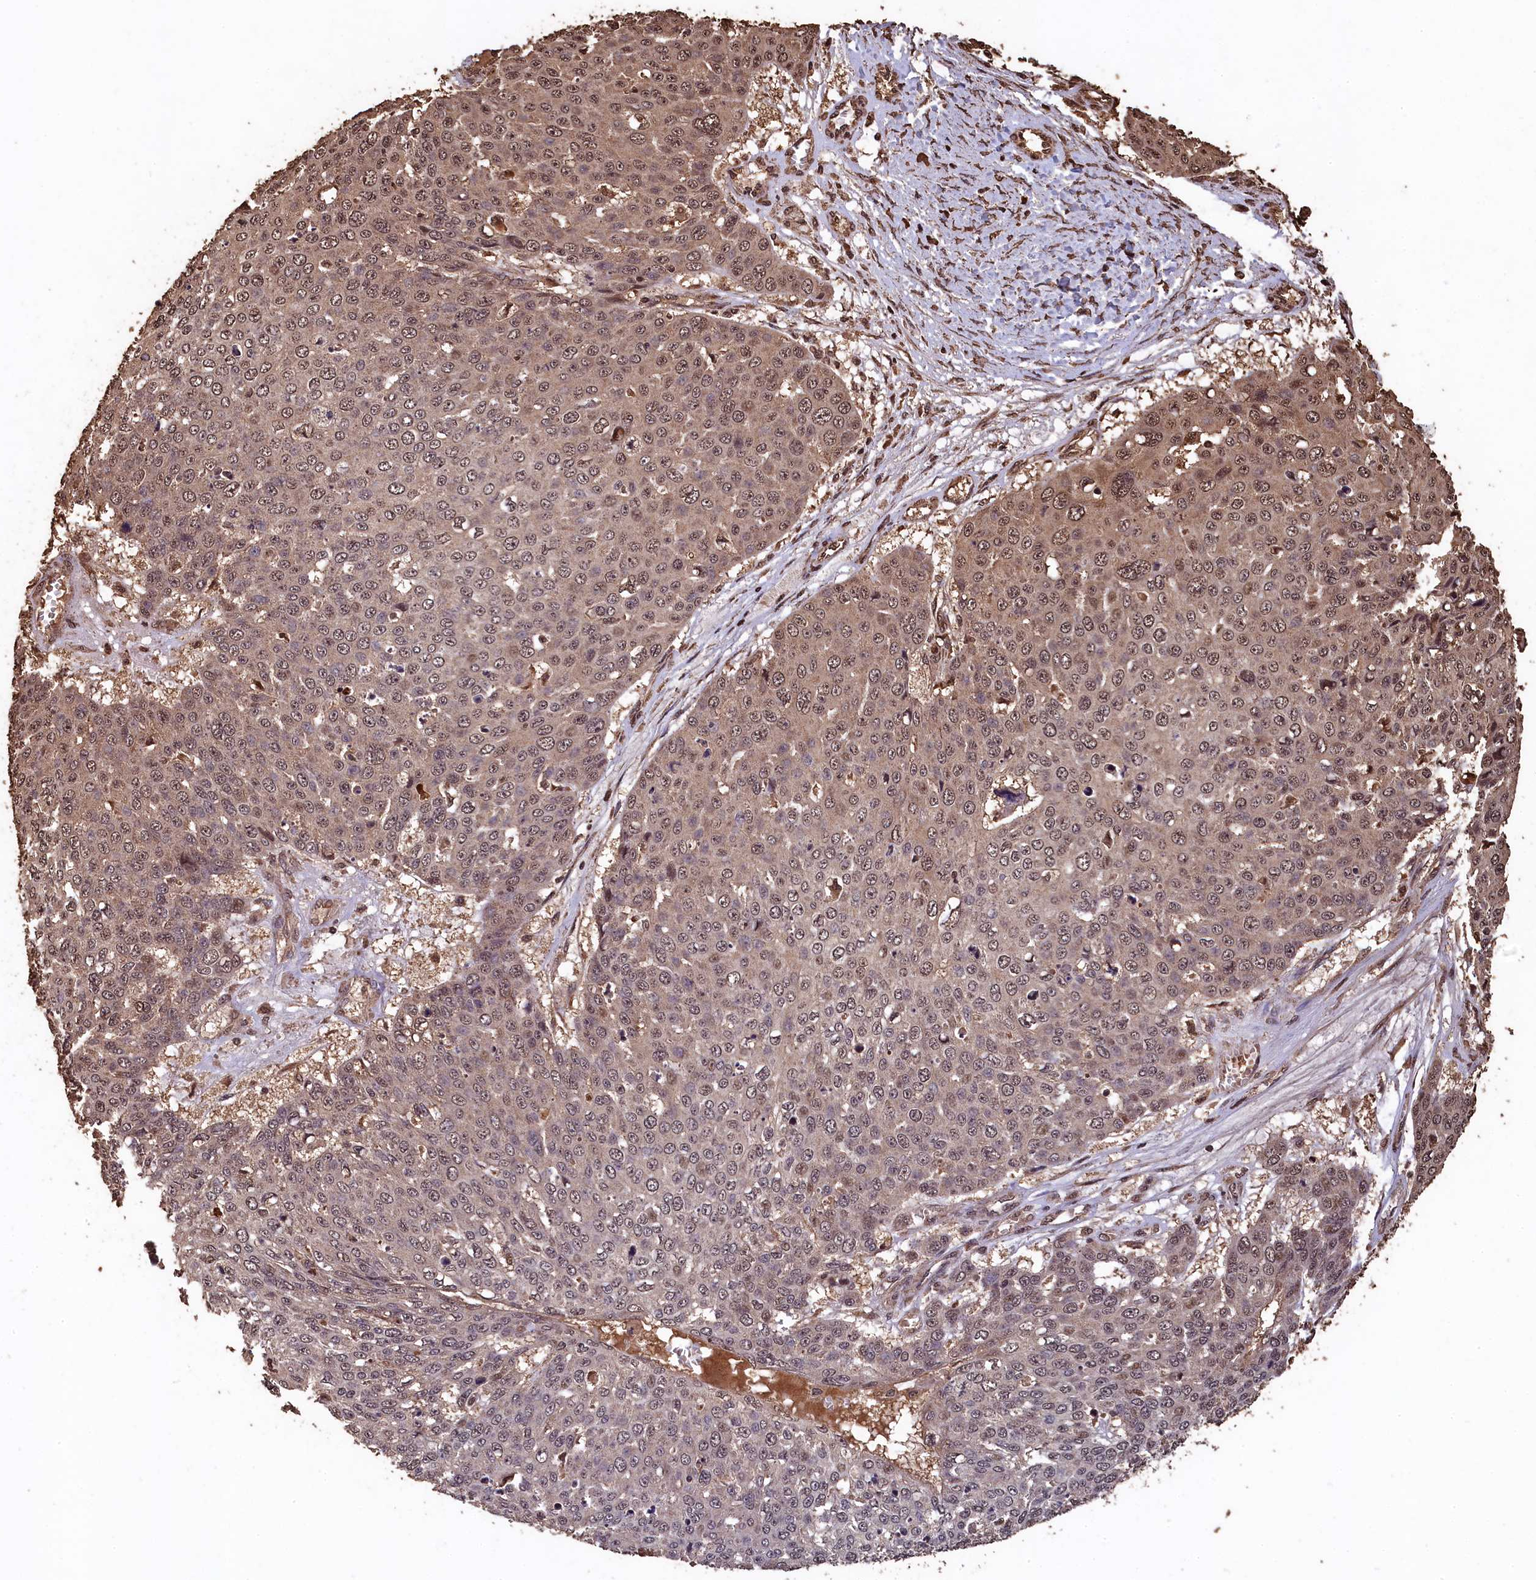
{"staining": {"intensity": "weak", "quantity": "25%-75%", "location": "cytoplasmic/membranous,nuclear"}, "tissue": "skin cancer", "cell_type": "Tumor cells", "image_type": "cancer", "snomed": [{"axis": "morphology", "description": "Squamous cell carcinoma, NOS"}, {"axis": "topography", "description": "Skin"}], "caption": "A brown stain highlights weak cytoplasmic/membranous and nuclear staining of a protein in skin cancer tumor cells. The staining was performed using DAB, with brown indicating positive protein expression. Nuclei are stained blue with hematoxylin.", "gene": "CEP57L1", "patient": {"sex": "male", "age": 71}}